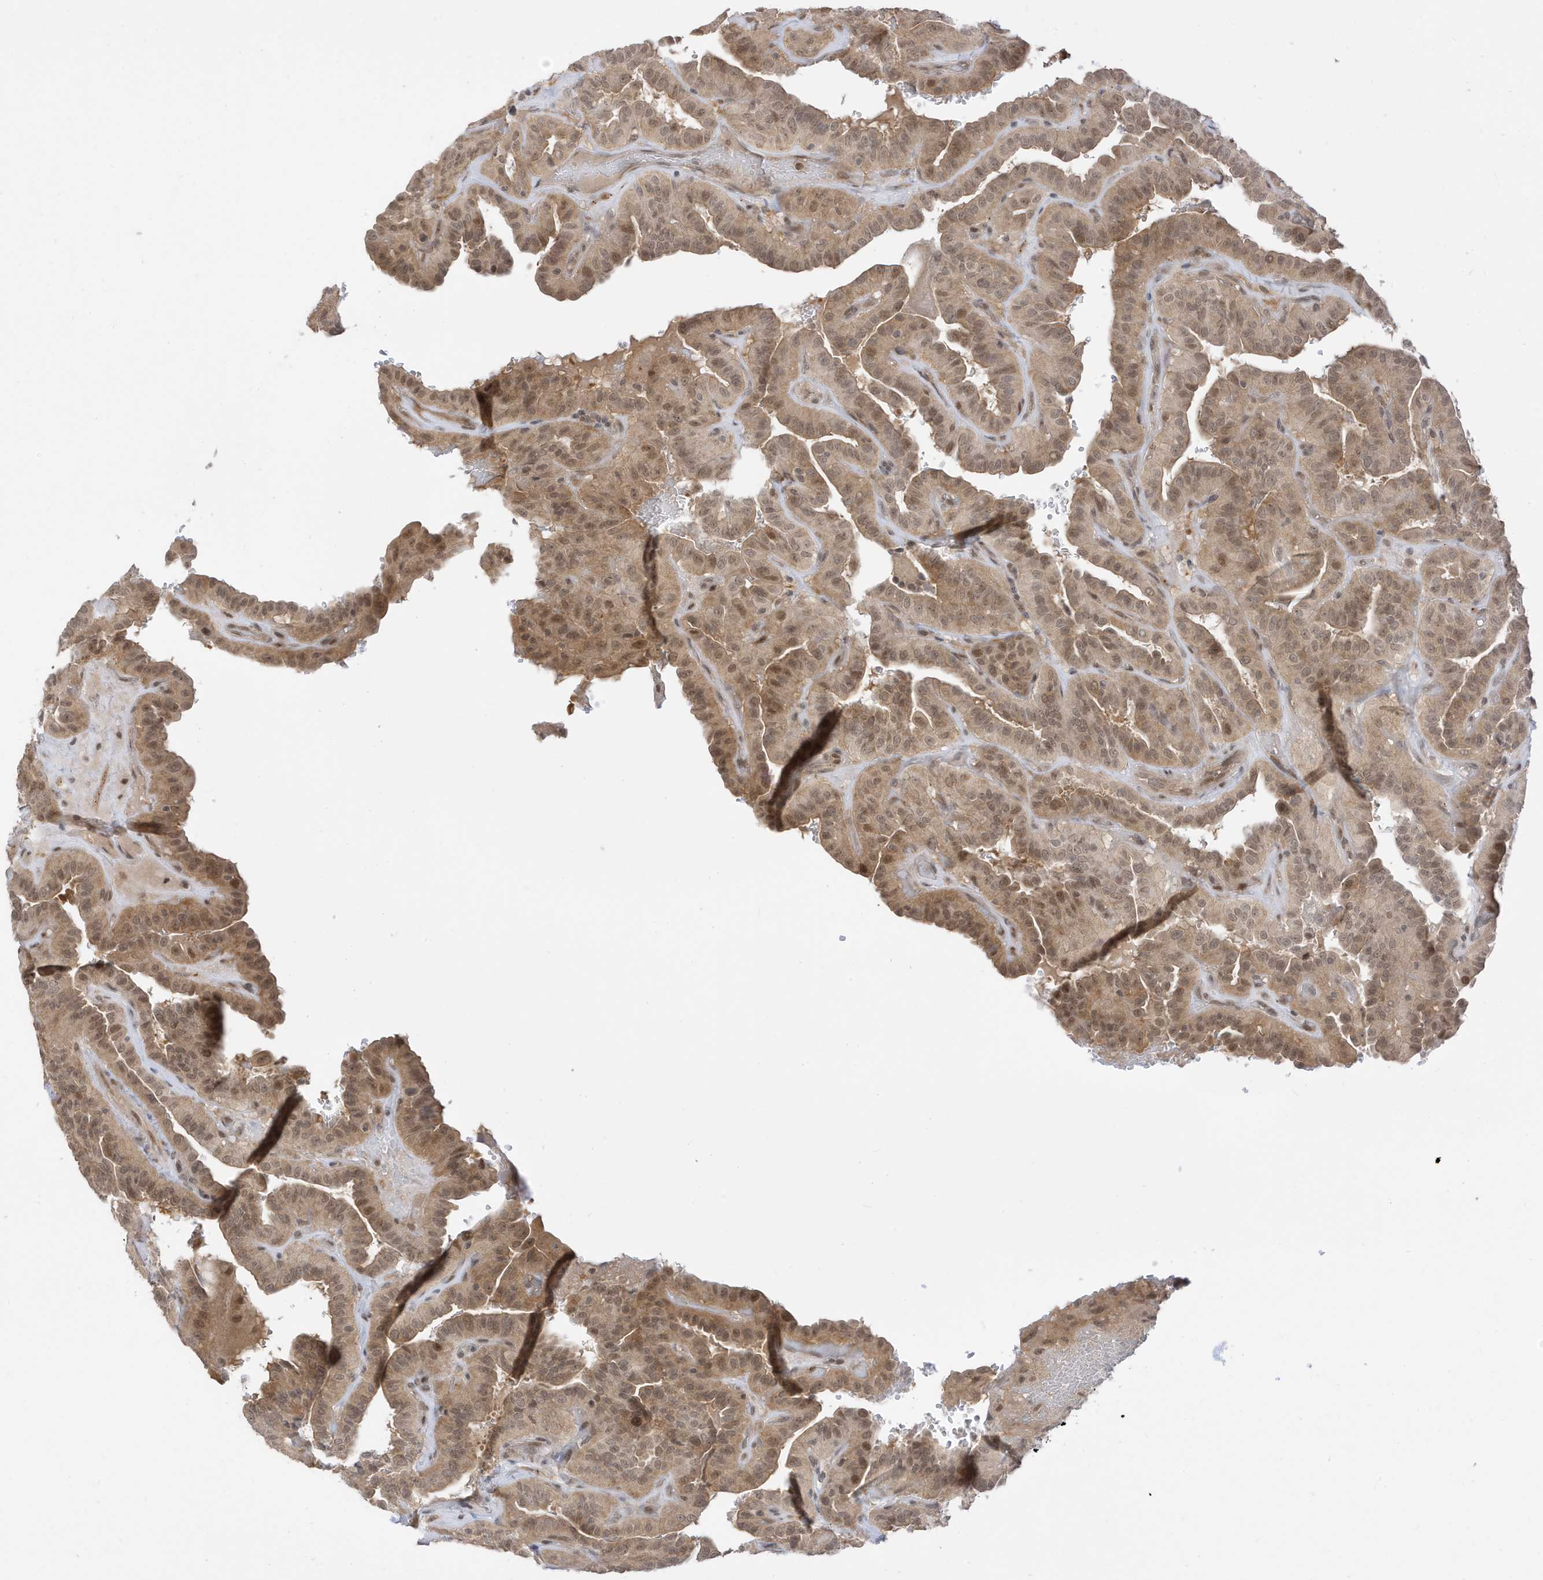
{"staining": {"intensity": "moderate", "quantity": ">75%", "location": "cytoplasmic/membranous,nuclear"}, "tissue": "thyroid cancer", "cell_type": "Tumor cells", "image_type": "cancer", "snomed": [{"axis": "morphology", "description": "Papillary adenocarcinoma, NOS"}, {"axis": "topography", "description": "Thyroid gland"}], "caption": "Thyroid cancer stained with a protein marker shows moderate staining in tumor cells.", "gene": "TAB3", "patient": {"sex": "male", "age": 77}}